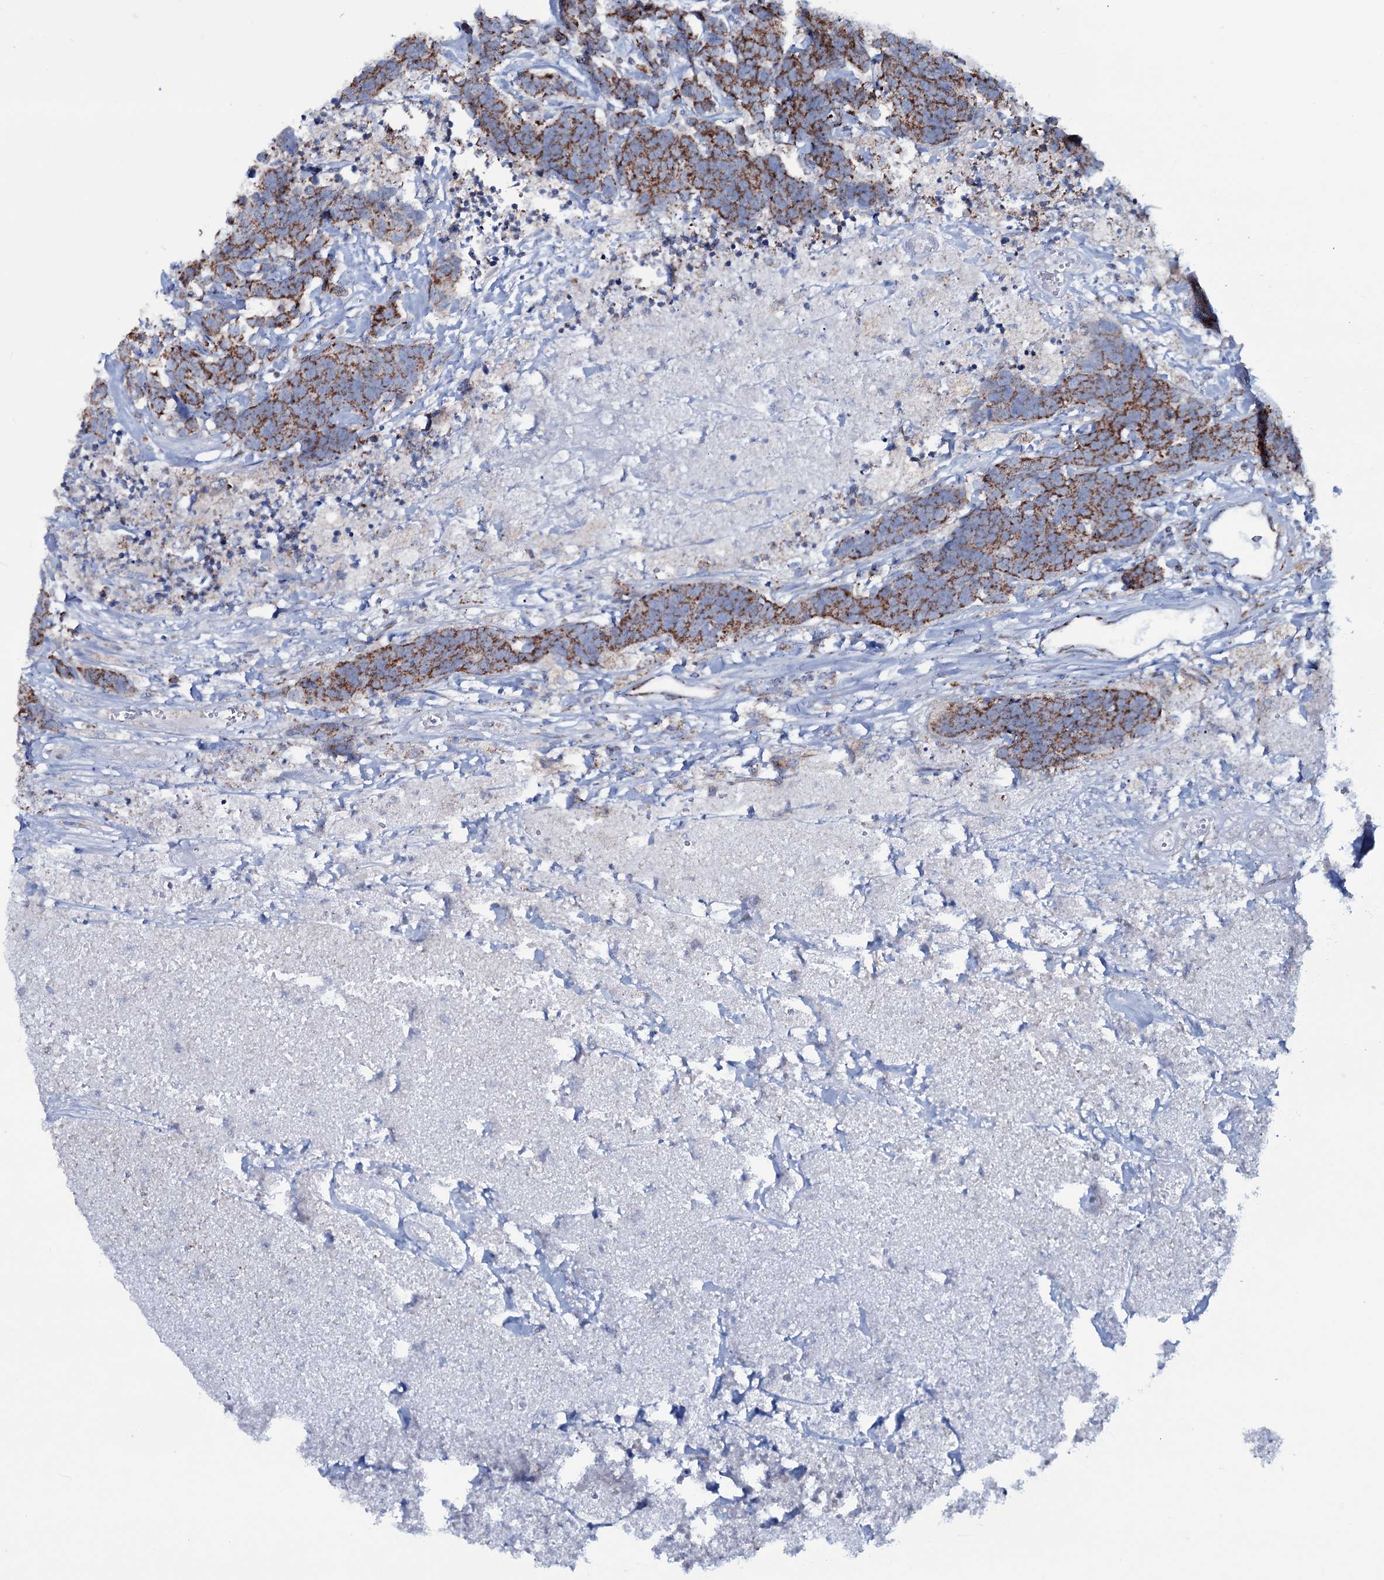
{"staining": {"intensity": "strong", "quantity": ">75%", "location": "cytoplasmic/membranous"}, "tissue": "carcinoid", "cell_type": "Tumor cells", "image_type": "cancer", "snomed": [{"axis": "morphology", "description": "Carcinoma, NOS"}, {"axis": "morphology", "description": "Carcinoid, malignant, NOS"}, {"axis": "topography", "description": "Urinary bladder"}], "caption": "Immunohistochemistry (IHC) (DAB (3,3'-diaminobenzidine)) staining of human carcinoma exhibits strong cytoplasmic/membranous protein positivity in about >75% of tumor cells.", "gene": "MRPS35", "patient": {"sex": "male", "age": 57}}